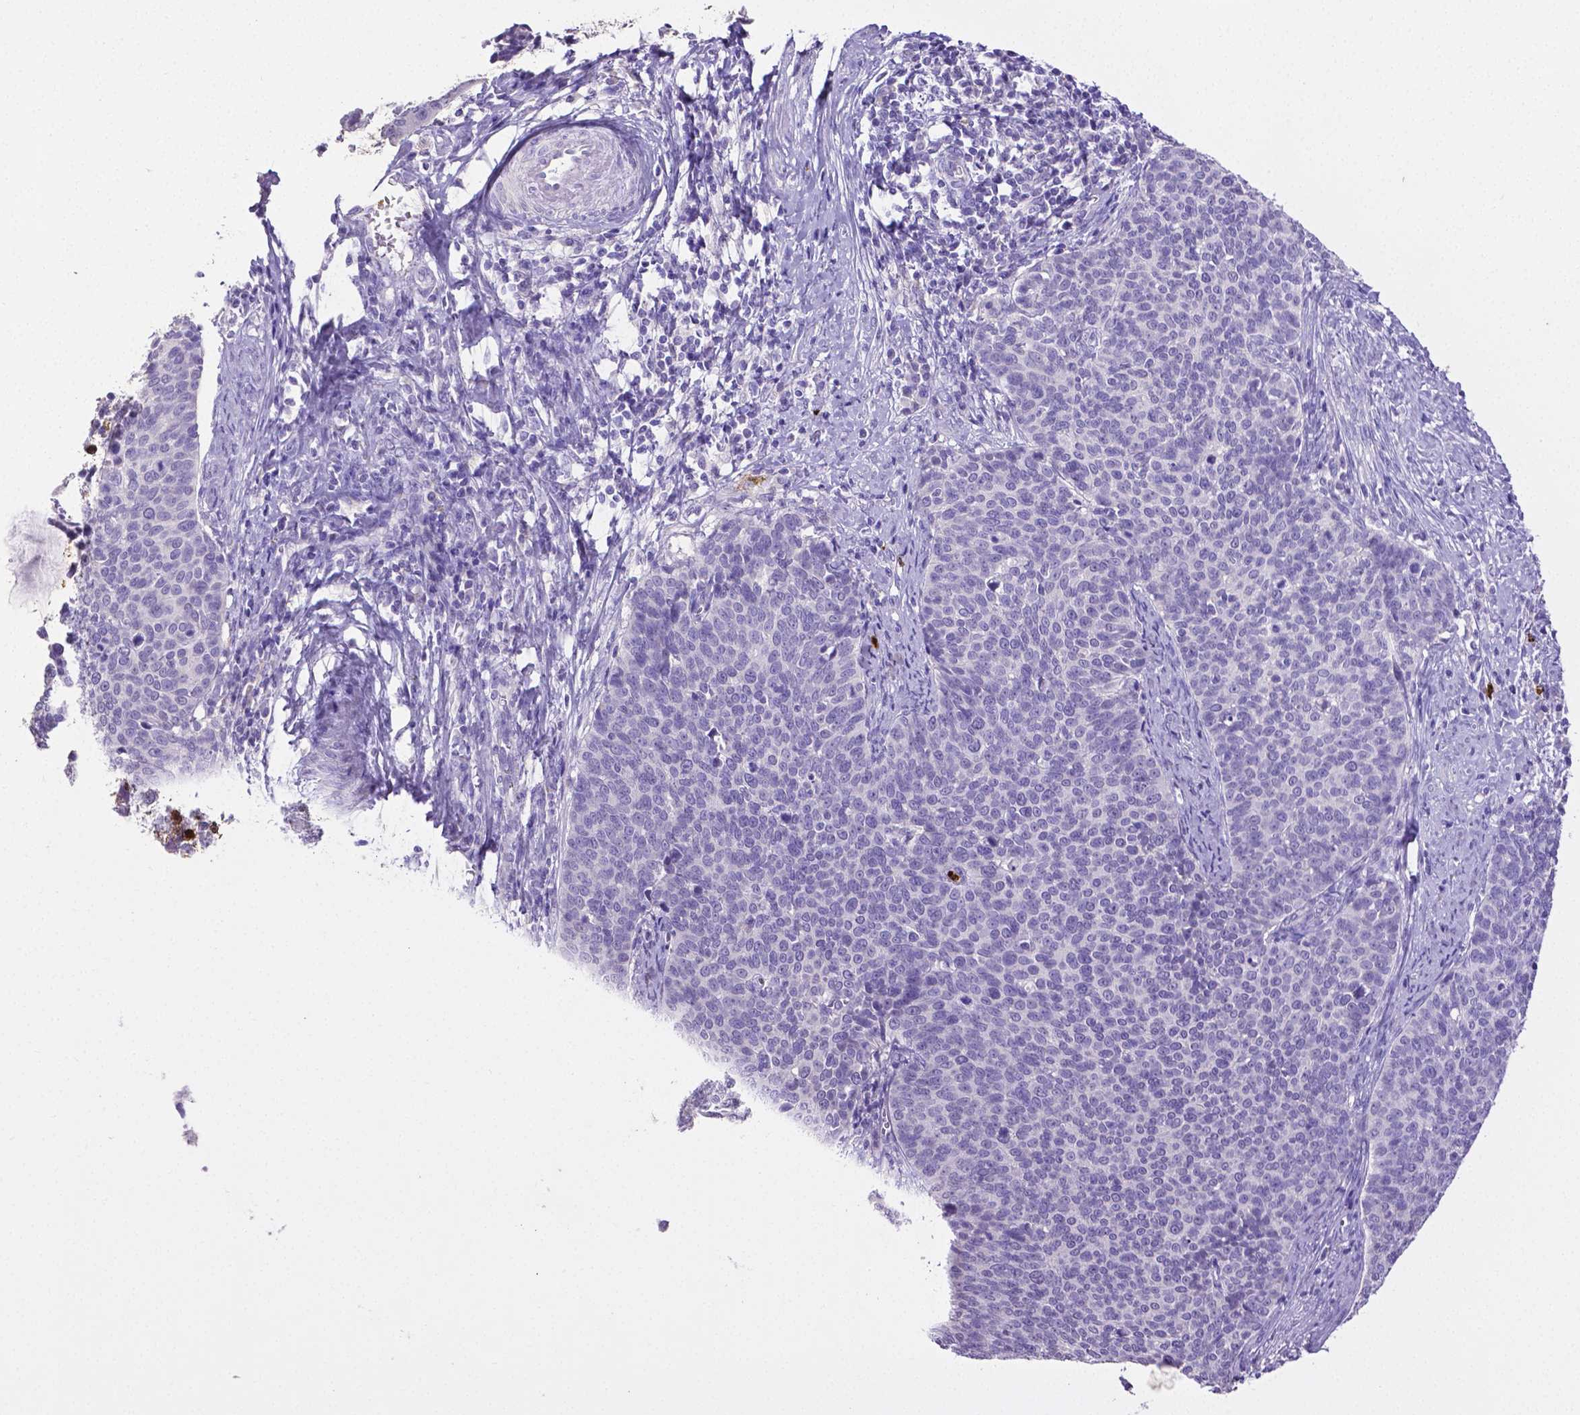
{"staining": {"intensity": "negative", "quantity": "none", "location": "none"}, "tissue": "cervical cancer", "cell_type": "Tumor cells", "image_type": "cancer", "snomed": [{"axis": "morphology", "description": "Normal tissue, NOS"}, {"axis": "morphology", "description": "Squamous cell carcinoma, NOS"}, {"axis": "topography", "description": "Cervix"}], "caption": "Histopathology image shows no protein positivity in tumor cells of cervical cancer tissue.", "gene": "MMP9", "patient": {"sex": "female", "age": 39}}